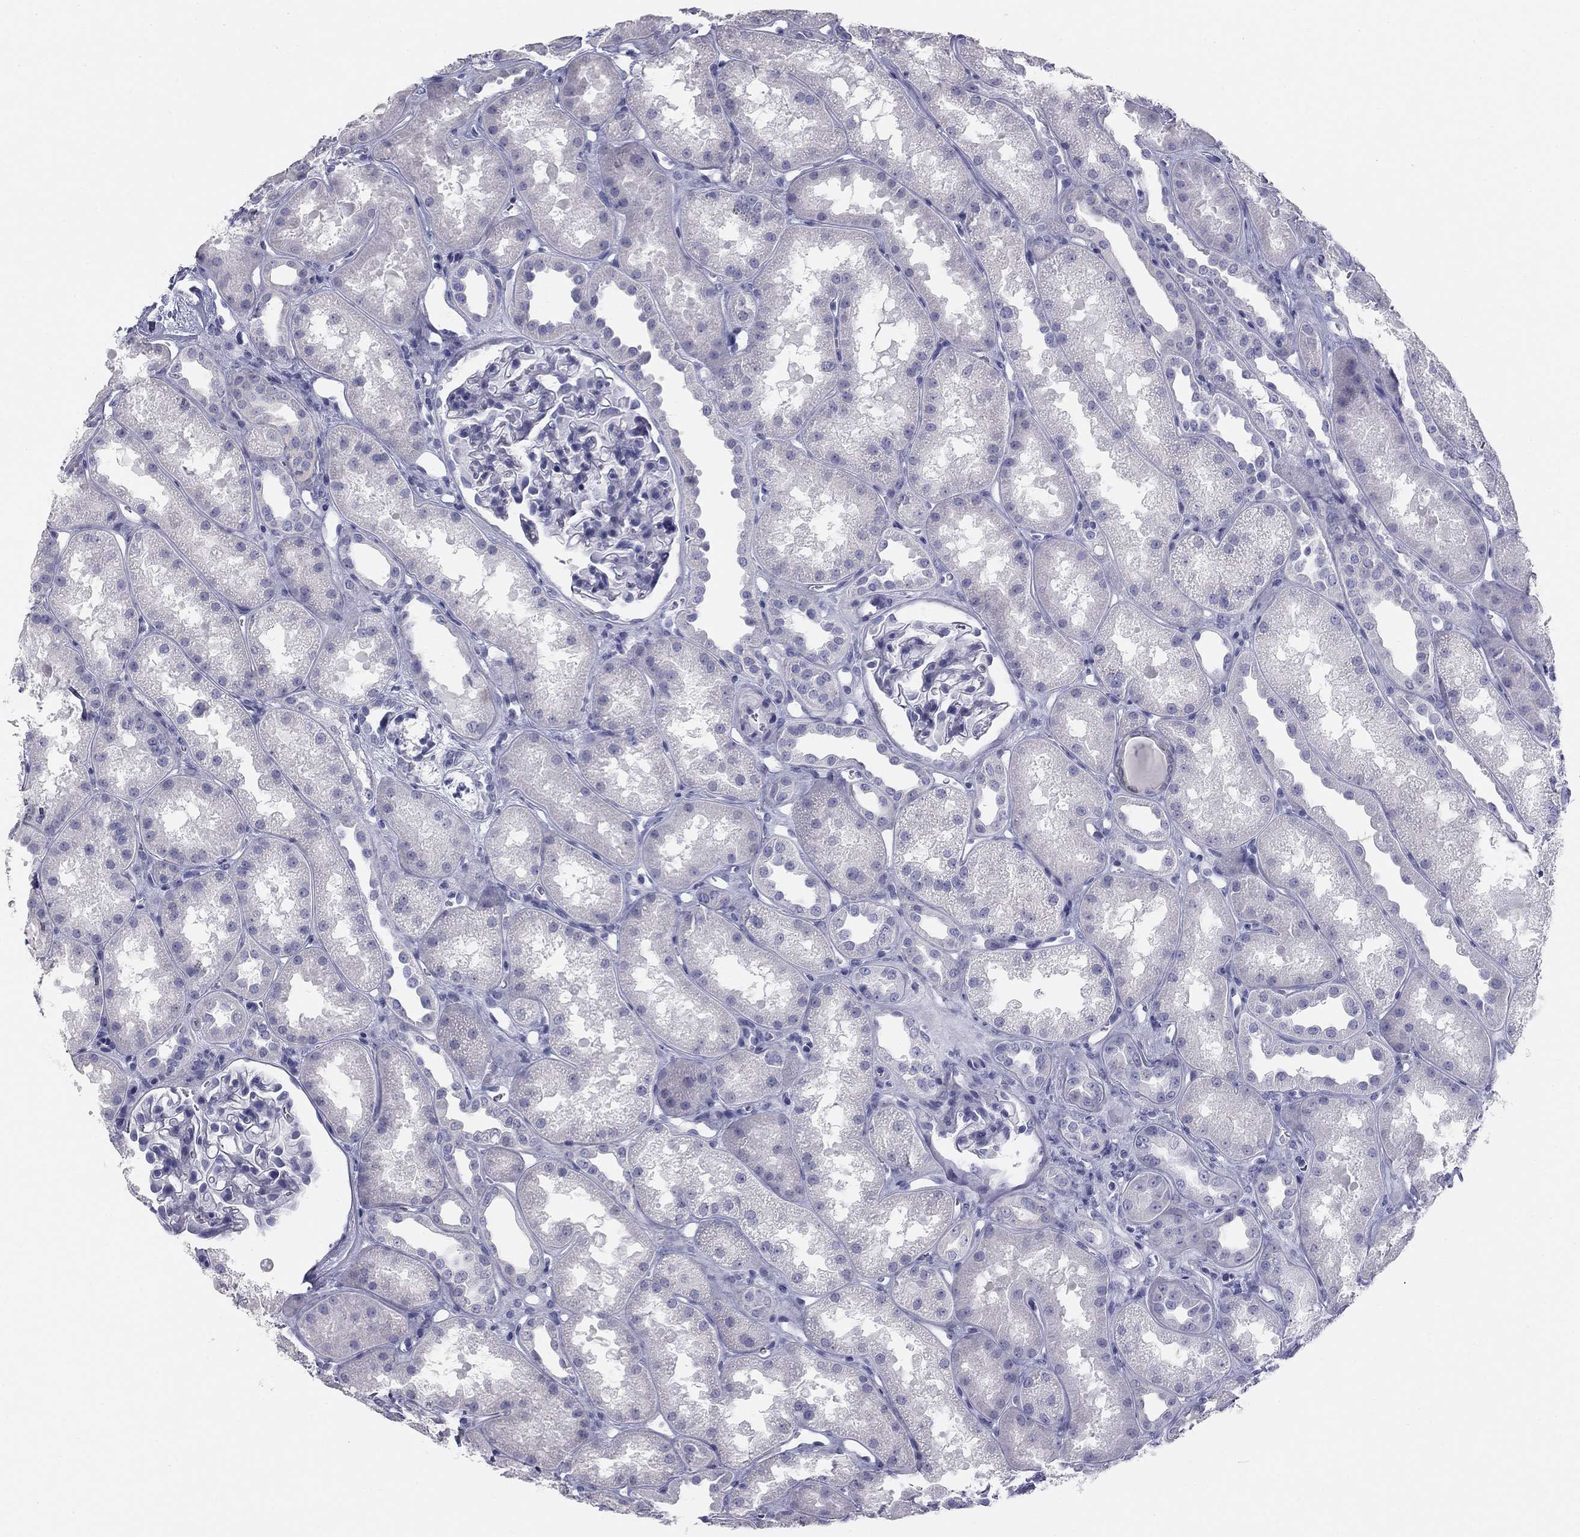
{"staining": {"intensity": "negative", "quantity": "none", "location": "none"}, "tissue": "kidney", "cell_type": "Cells in glomeruli", "image_type": "normal", "snomed": [{"axis": "morphology", "description": "Normal tissue, NOS"}, {"axis": "topography", "description": "Kidney"}], "caption": "Human kidney stained for a protein using immunohistochemistry (IHC) exhibits no staining in cells in glomeruli.", "gene": "SULT2B1", "patient": {"sex": "male", "age": 61}}